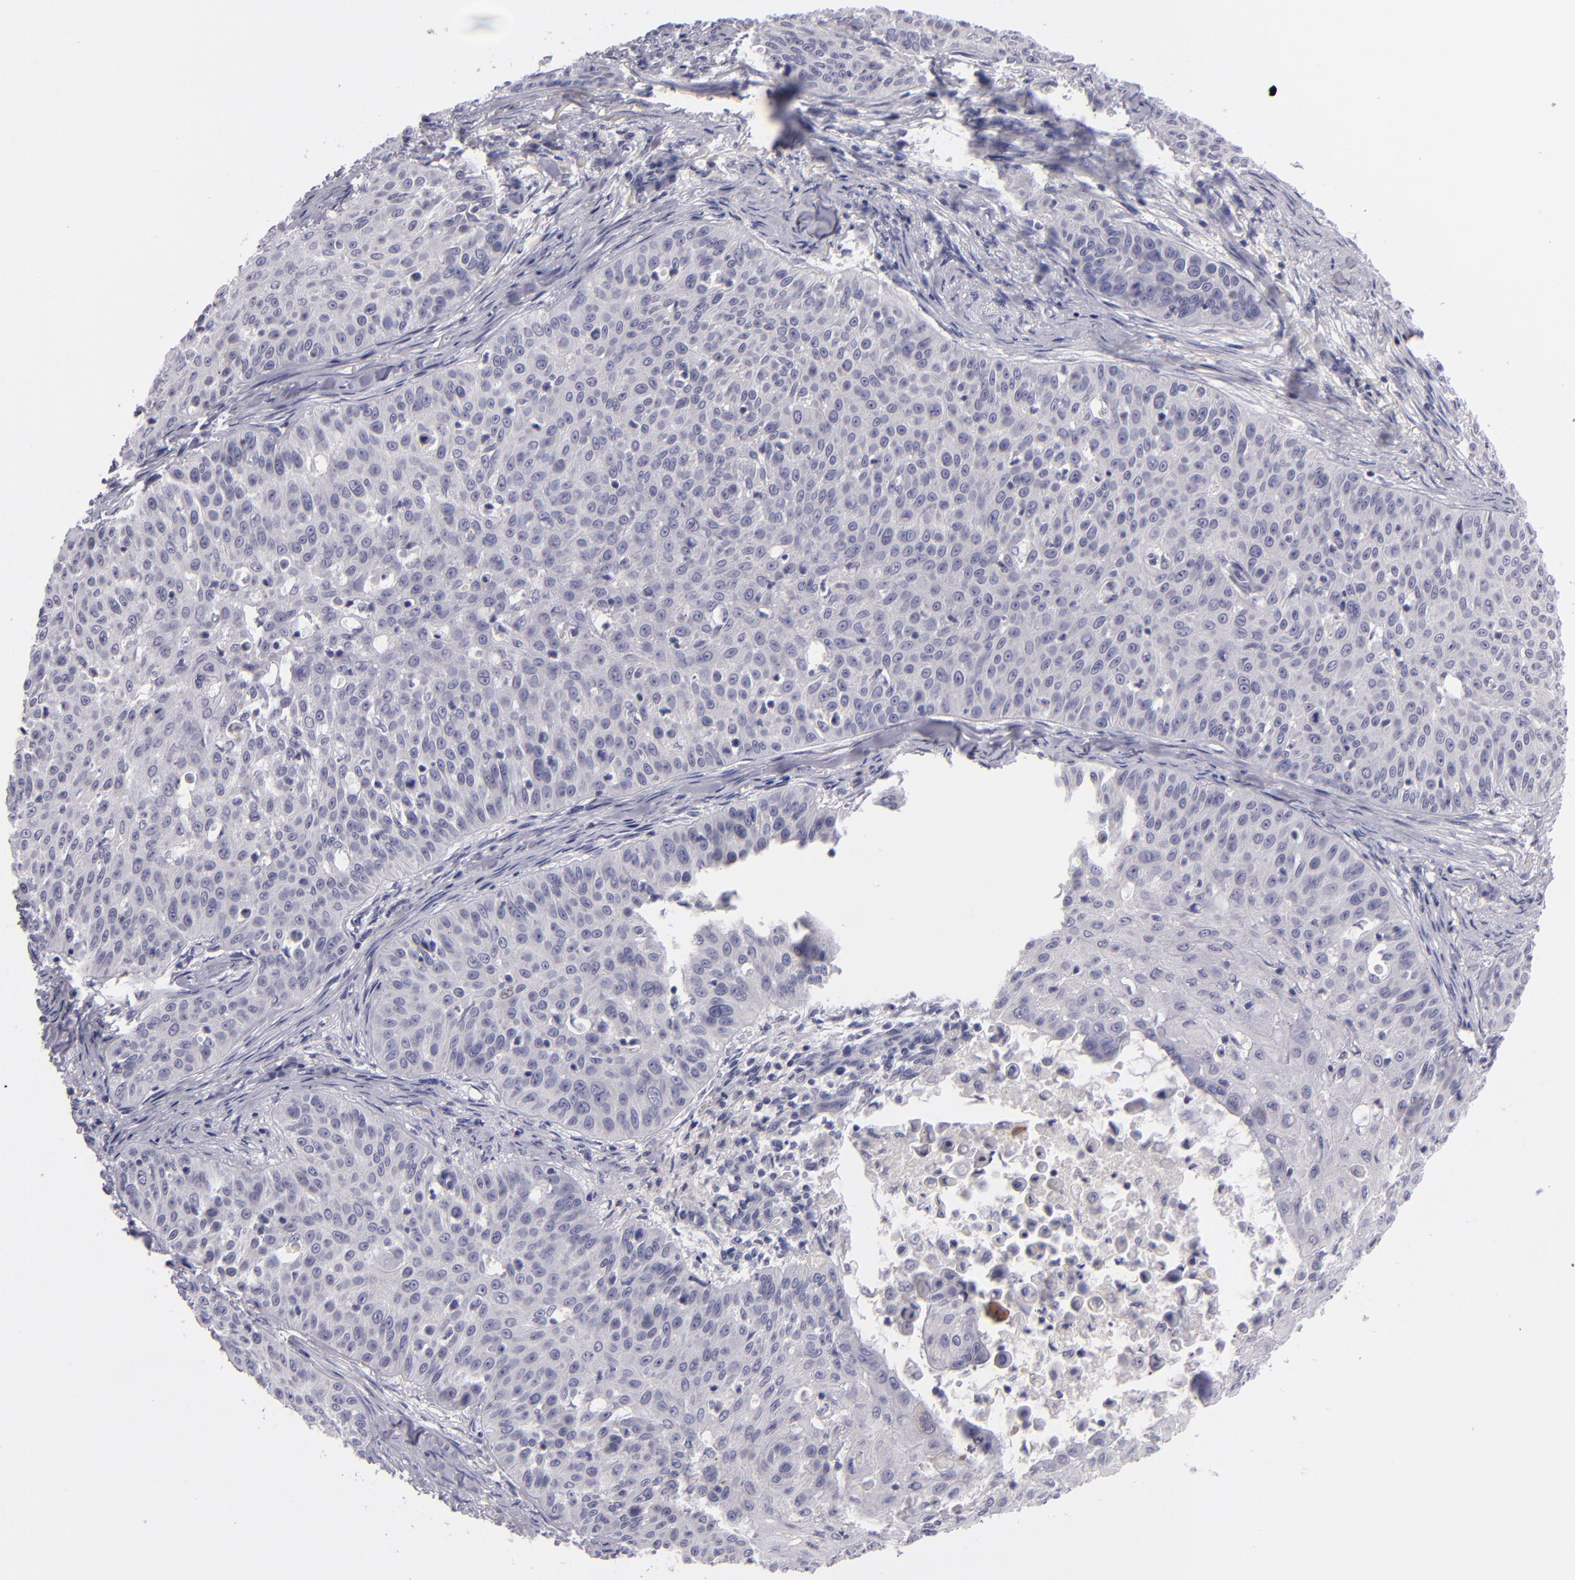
{"staining": {"intensity": "negative", "quantity": "none", "location": "none"}, "tissue": "skin cancer", "cell_type": "Tumor cells", "image_type": "cancer", "snomed": [{"axis": "morphology", "description": "Squamous cell carcinoma, NOS"}, {"axis": "topography", "description": "Skin"}], "caption": "Immunohistochemistry (IHC) of human squamous cell carcinoma (skin) displays no staining in tumor cells. (DAB IHC with hematoxylin counter stain).", "gene": "TNNC1", "patient": {"sex": "male", "age": 82}}